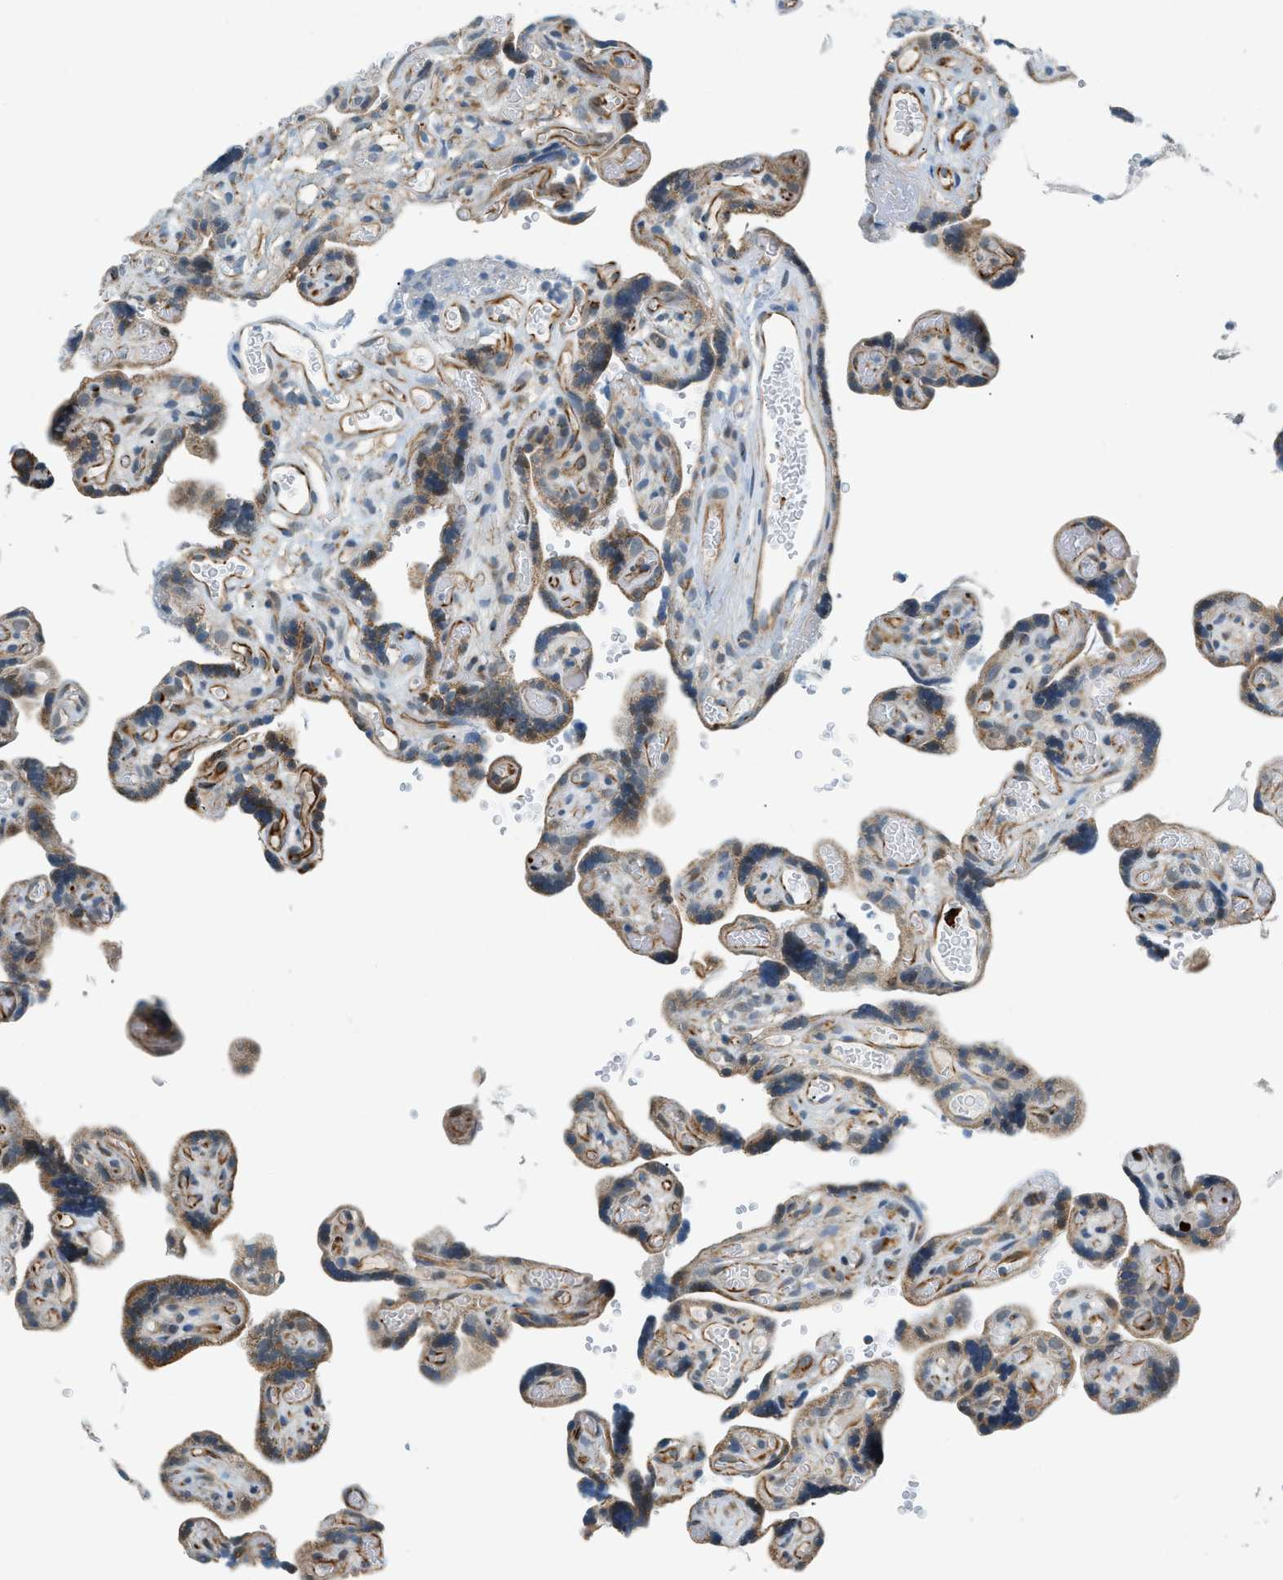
{"staining": {"intensity": "moderate", "quantity": ">75%", "location": "cytoplasmic/membranous"}, "tissue": "placenta", "cell_type": "Decidual cells", "image_type": "normal", "snomed": [{"axis": "morphology", "description": "Normal tissue, NOS"}, {"axis": "topography", "description": "Placenta"}], "caption": "IHC staining of unremarkable placenta, which exhibits medium levels of moderate cytoplasmic/membranous staining in approximately >75% of decidual cells indicating moderate cytoplasmic/membranous protein expression. The staining was performed using DAB (brown) for protein detection and nuclei were counterstained in hematoxylin (blue).", "gene": "PIGG", "patient": {"sex": "female", "age": 30}}